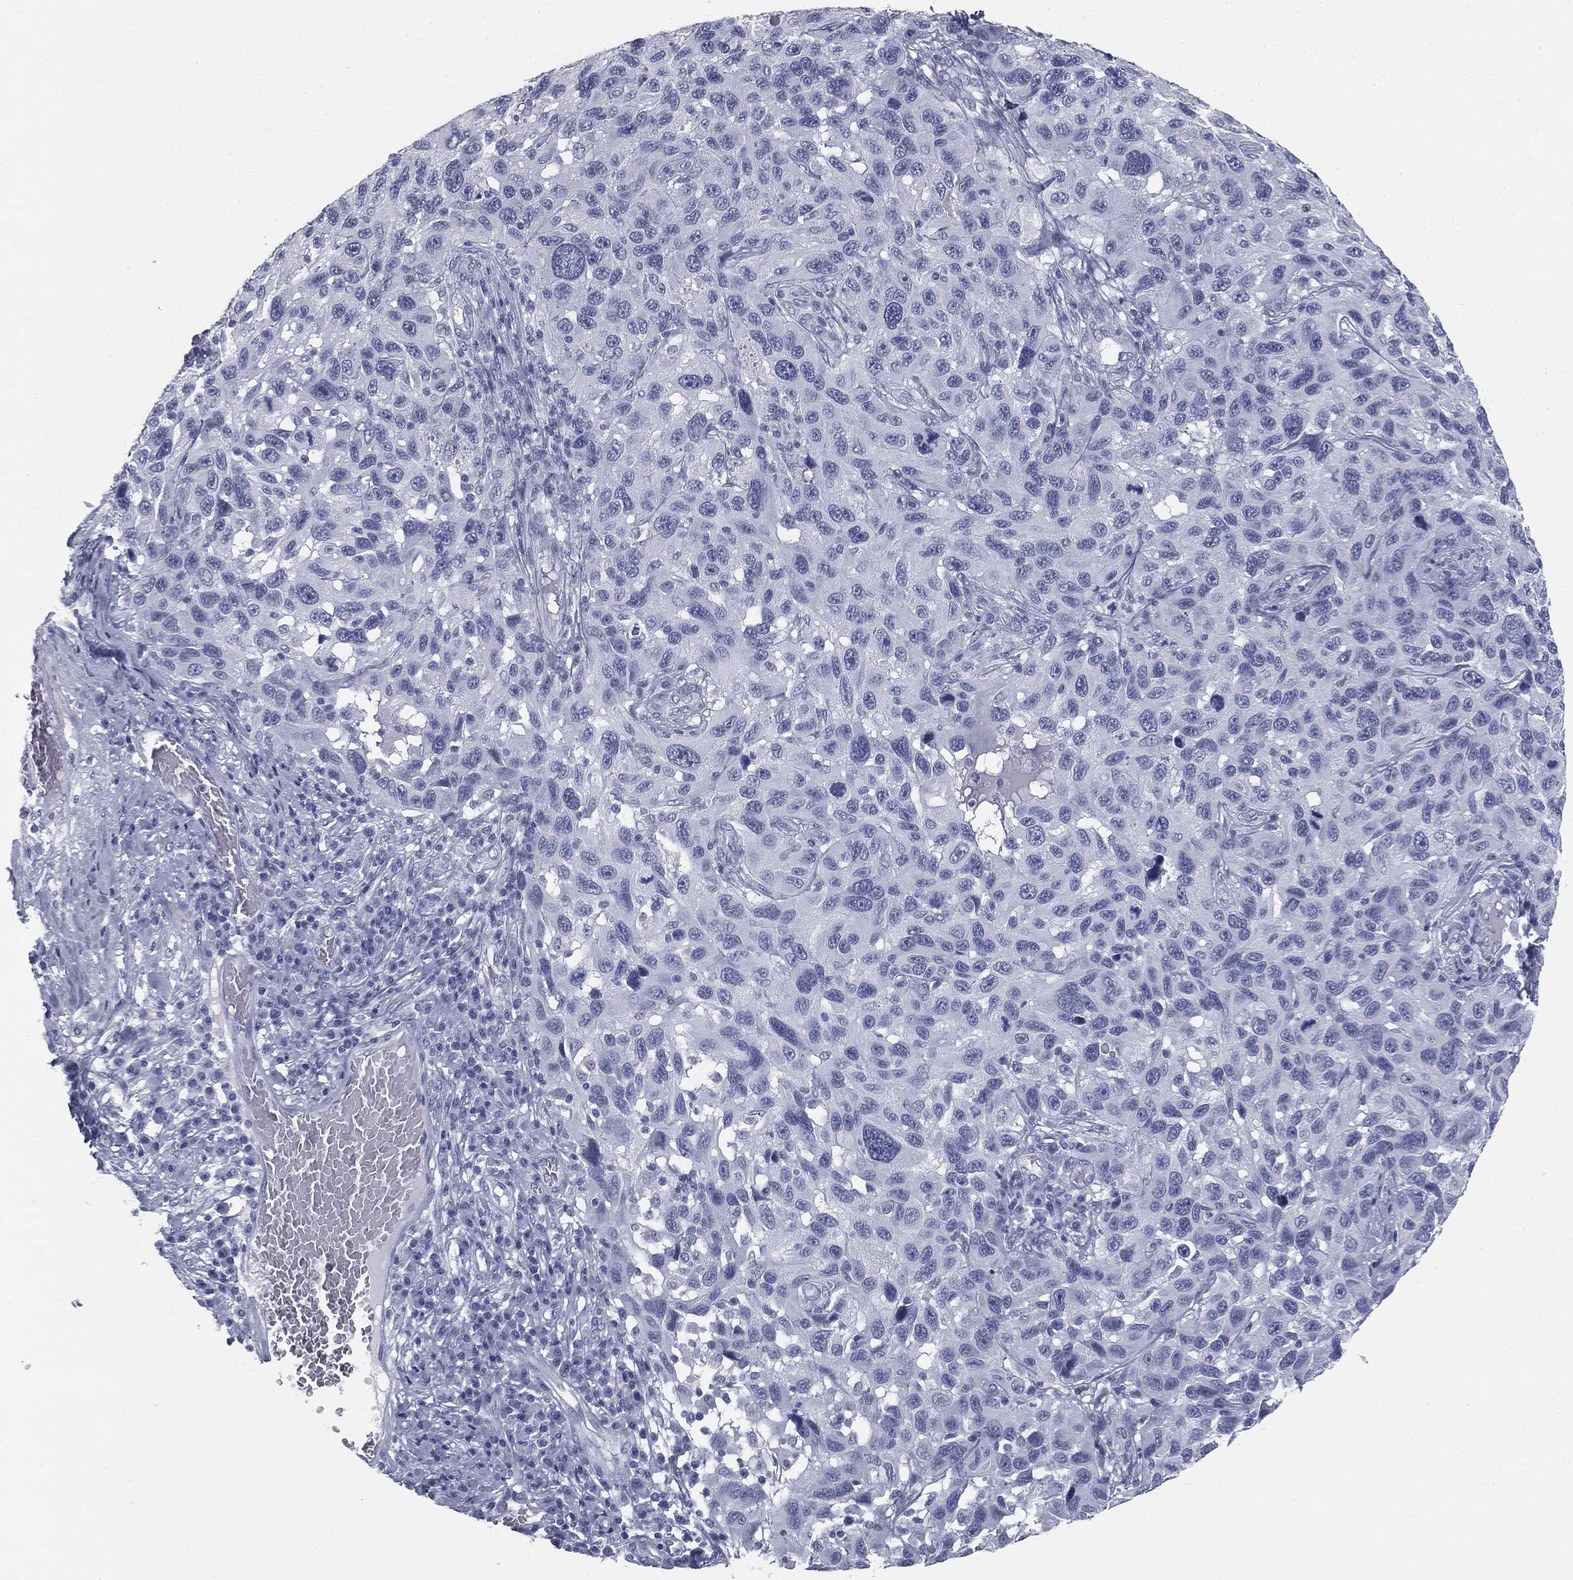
{"staining": {"intensity": "negative", "quantity": "none", "location": "none"}, "tissue": "melanoma", "cell_type": "Tumor cells", "image_type": "cancer", "snomed": [{"axis": "morphology", "description": "Malignant melanoma, NOS"}, {"axis": "topography", "description": "Skin"}], "caption": "IHC image of neoplastic tissue: human malignant melanoma stained with DAB (3,3'-diaminobenzidine) displays no significant protein staining in tumor cells.", "gene": "TPO", "patient": {"sex": "male", "age": 53}}